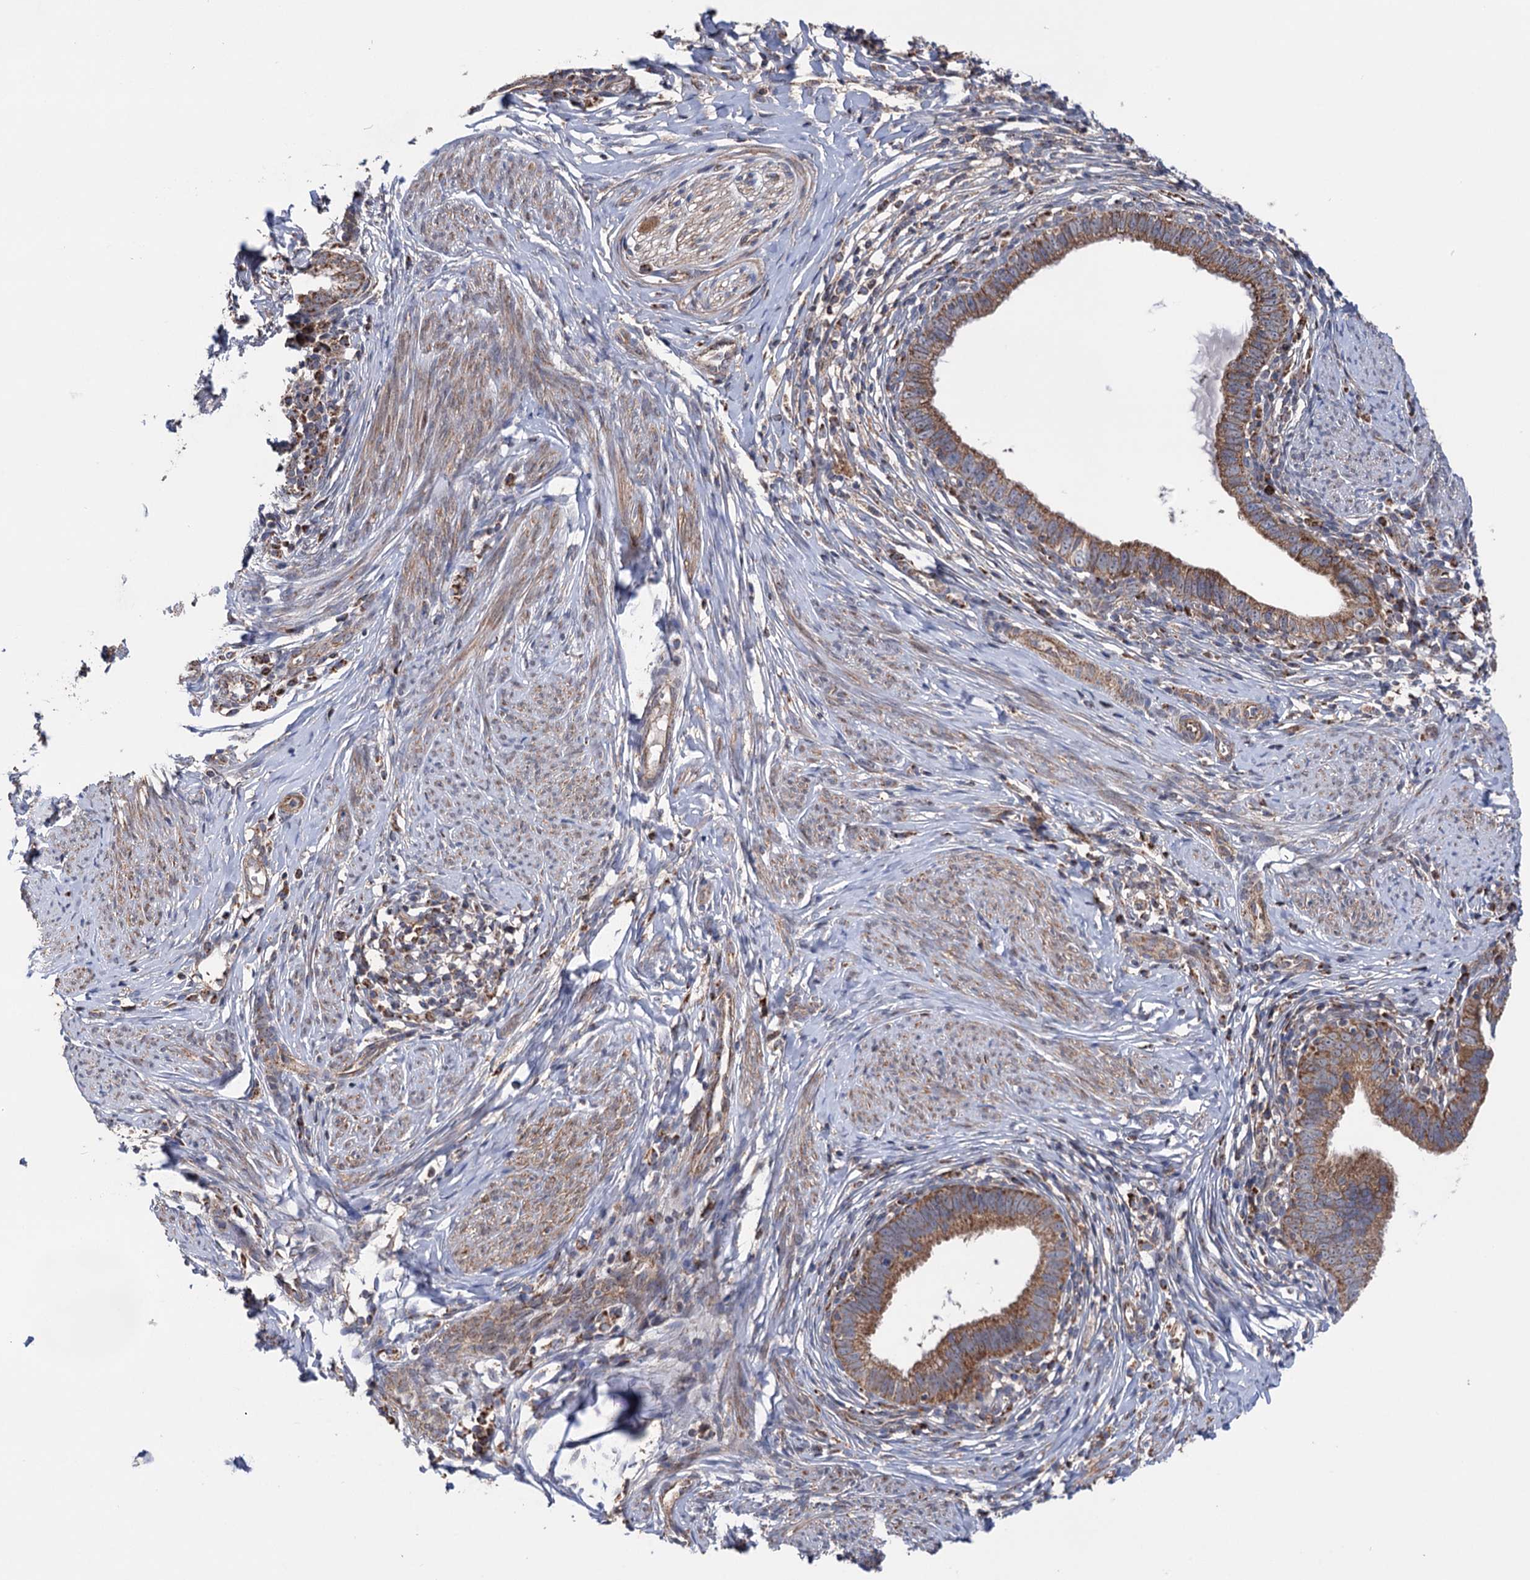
{"staining": {"intensity": "moderate", "quantity": ">75%", "location": "cytoplasmic/membranous"}, "tissue": "cervical cancer", "cell_type": "Tumor cells", "image_type": "cancer", "snomed": [{"axis": "morphology", "description": "Adenocarcinoma, NOS"}, {"axis": "topography", "description": "Cervix"}], "caption": "Cervical cancer stained with DAB immunohistochemistry (IHC) exhibits medium levels of moderate cytoplasmic/membranous expression in about >75% of tumor cells.", "gene": "SUCLA2", "patient": {"sex": "female", "age": 36}}